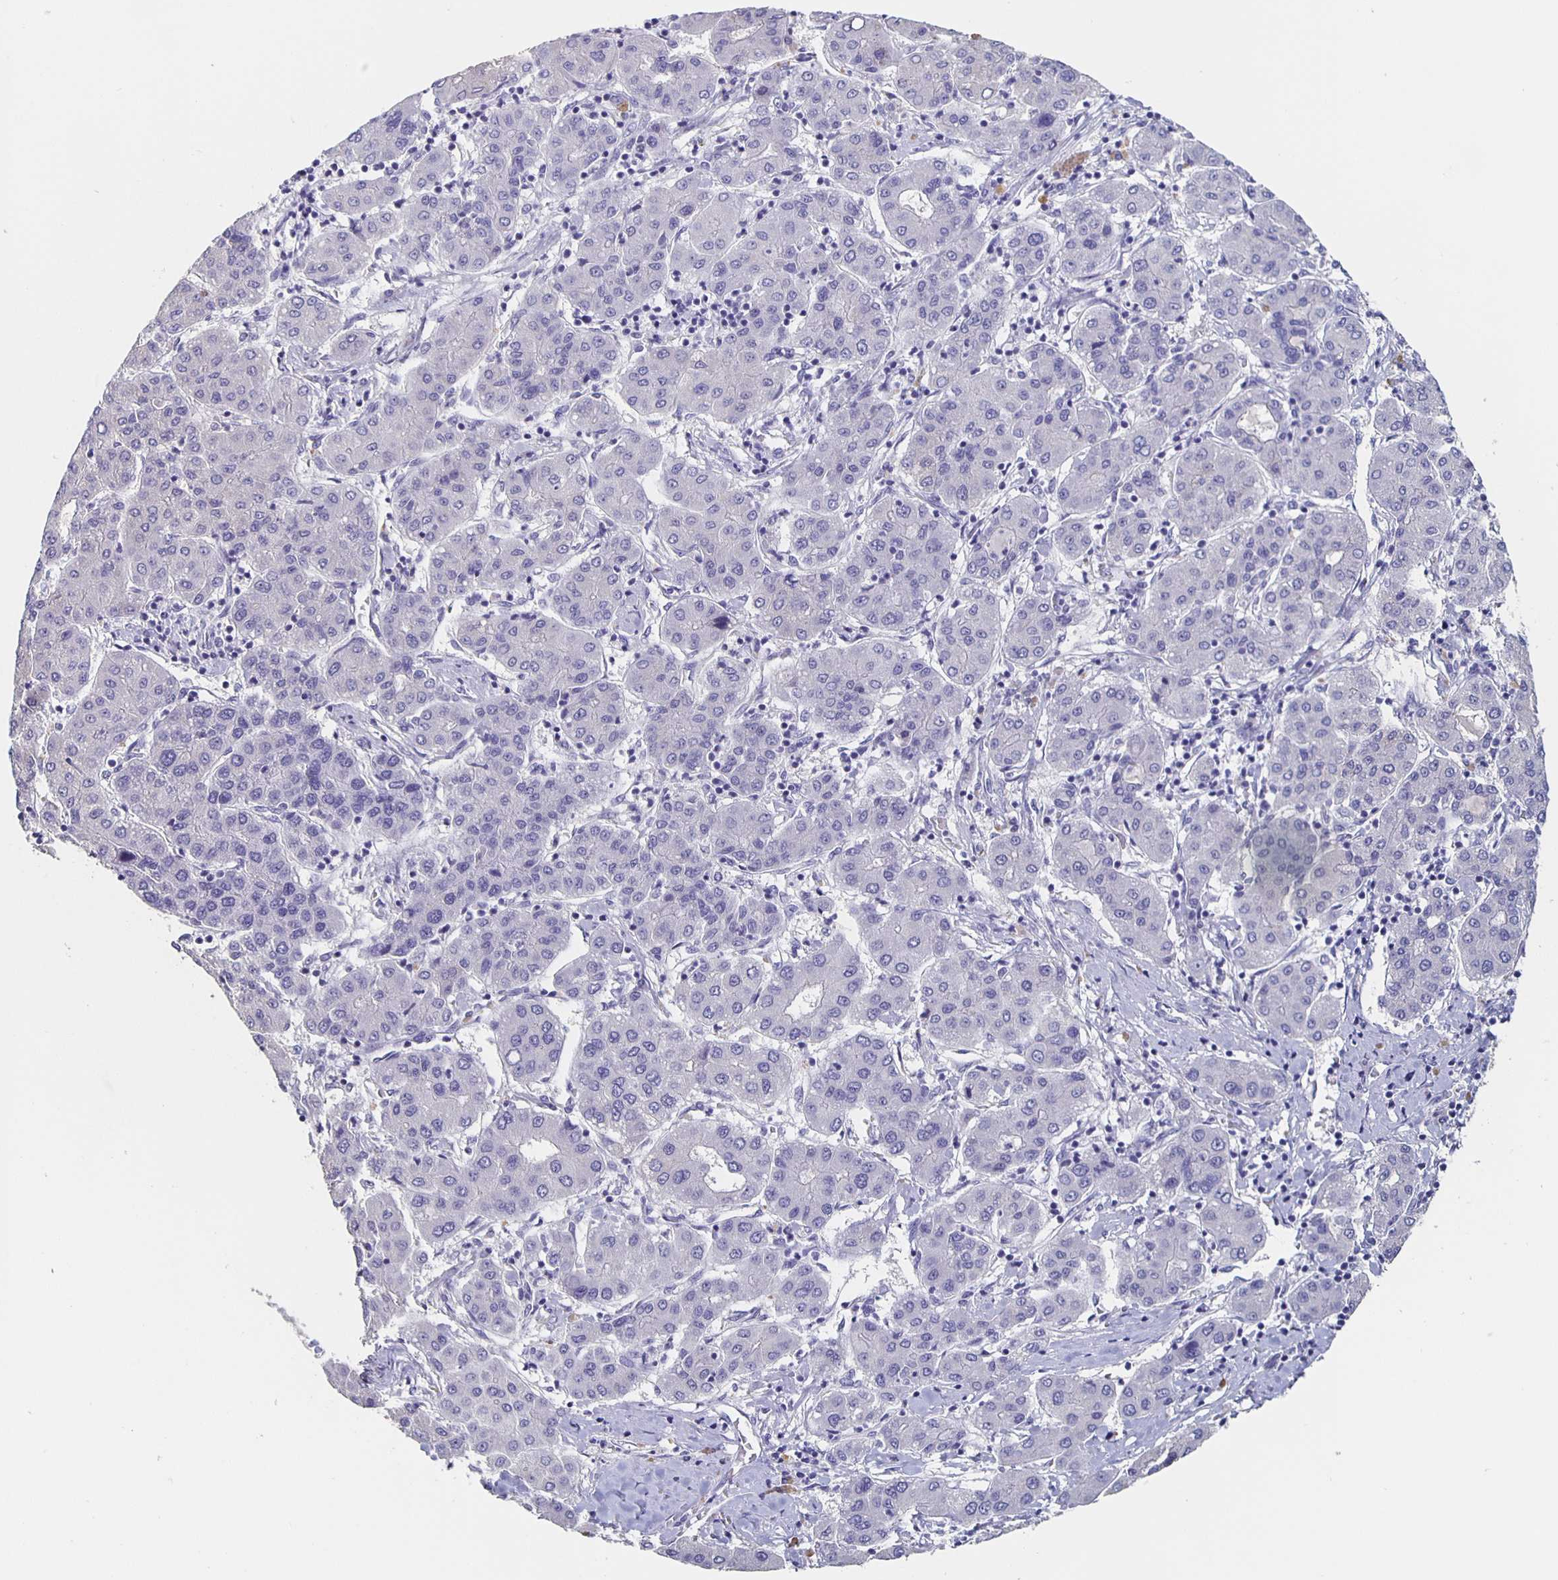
{"staining": {"intensity": "negative", "quantity": "none", "location": "none"}, "tissue": "liver cancer", "cell_type": "Tumor cells", "image_type": "cancer", "snomed": [{"axis": "morphology", "description": "Carcinoma, Hepatocellular, NOS"}, {"axis": "topography", "description": "Liver"}], "caption": "This is an IHC photomicrograph of human liver cancer. There is no expression in tumor cells.", "gene": "CACNA2D2", "patient": {"sex": "male", "age": 65}}